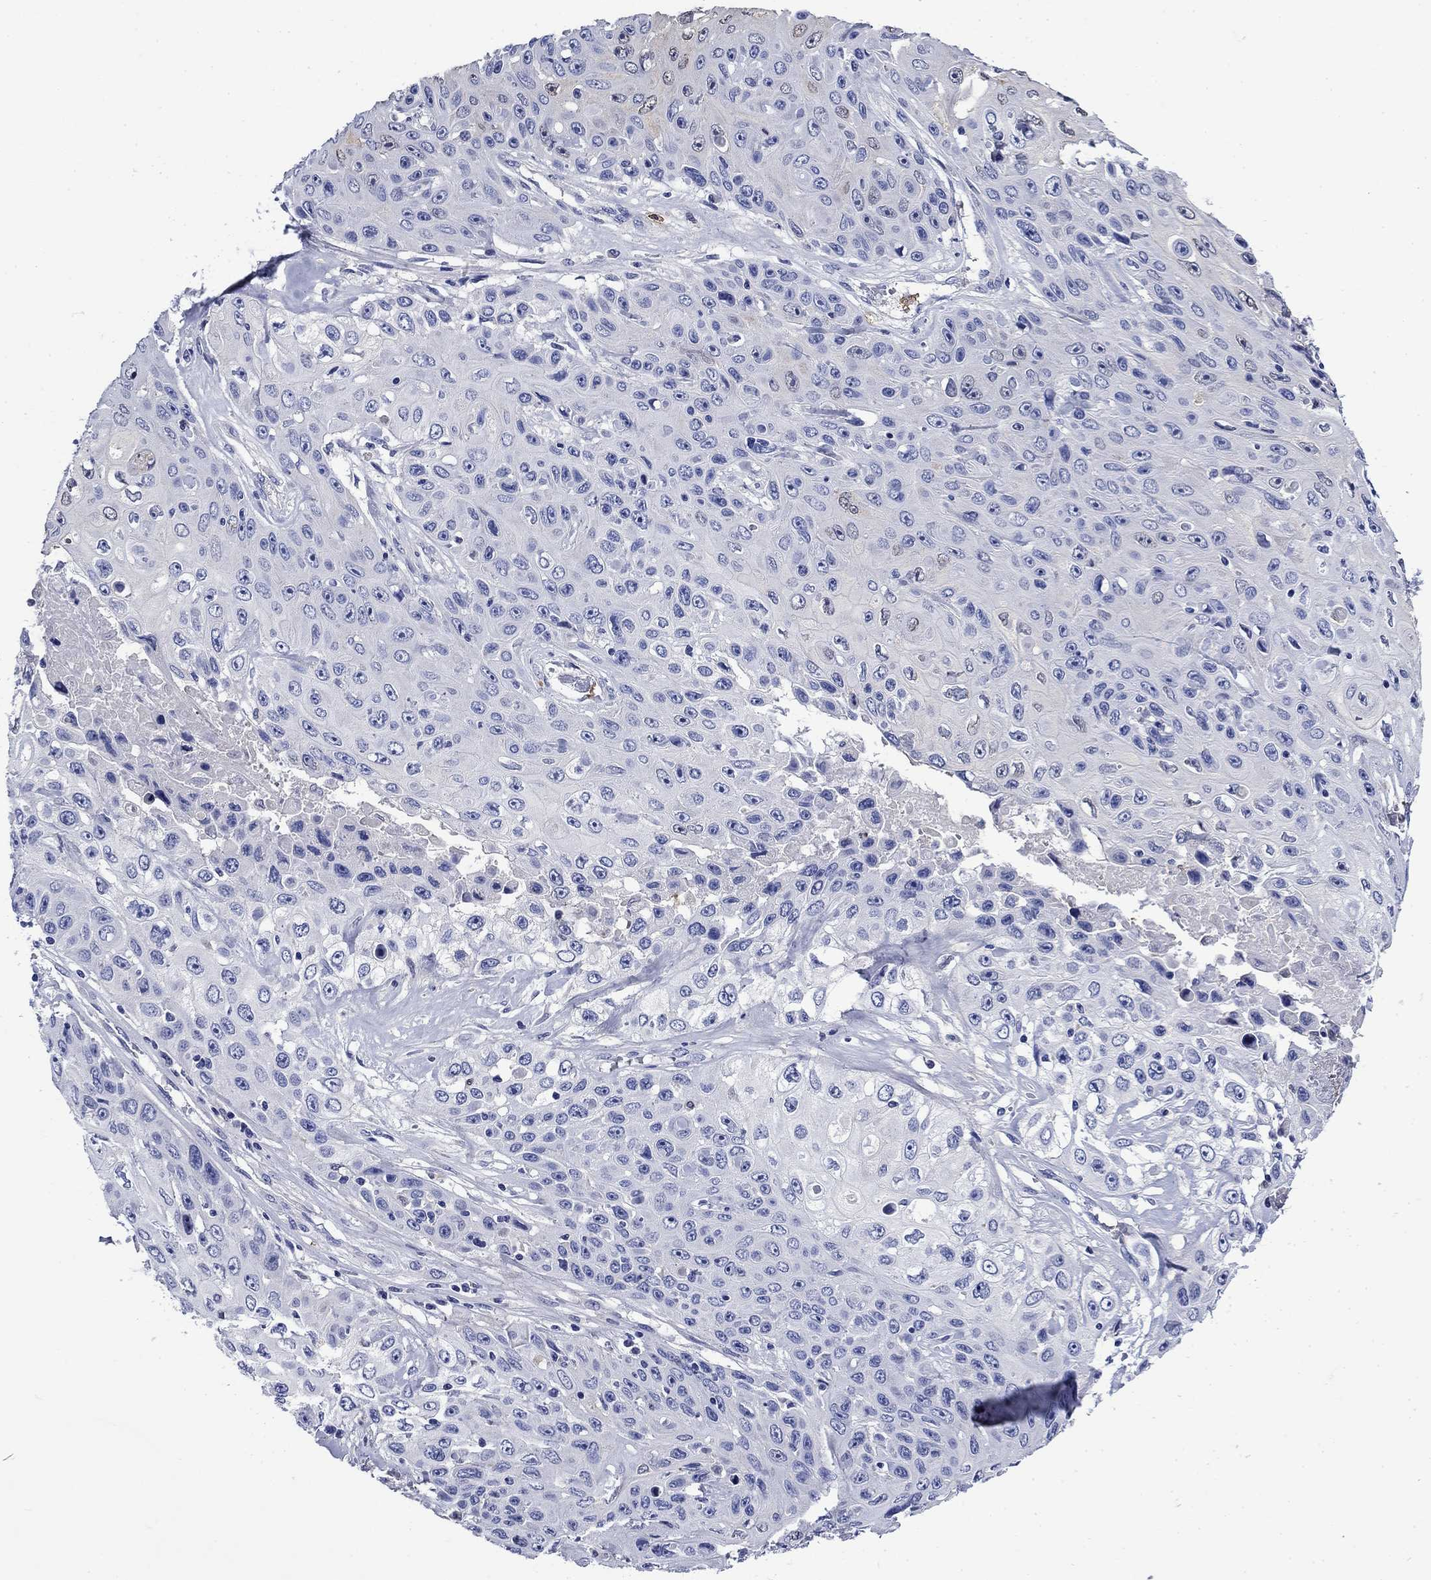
{"staining": {"intensity": "negative", "quantity": "none", "location": "none"}, "tissue": "skin cancer", "cell_type": "Tumor cells", "image_type": "cancer", "snomed": [{"axis": "morphology", "description": "Squamous cell carcinoma, NOS"}, {"axis": "topography", "description": "Skin"}], "caption": "This histopathology image is of skin cancer (squamous cell carcinoma) stained with immunohistochemistry to label a protein in brown with the nuclei are counter-stained blue. There is no positivity in tumor cells. (DAB (3,3'-diaminobenzidine) immunohistochemistry, high magnification).", "gene": "TFR2", "patient": {"sex": "male", "age": 82}}